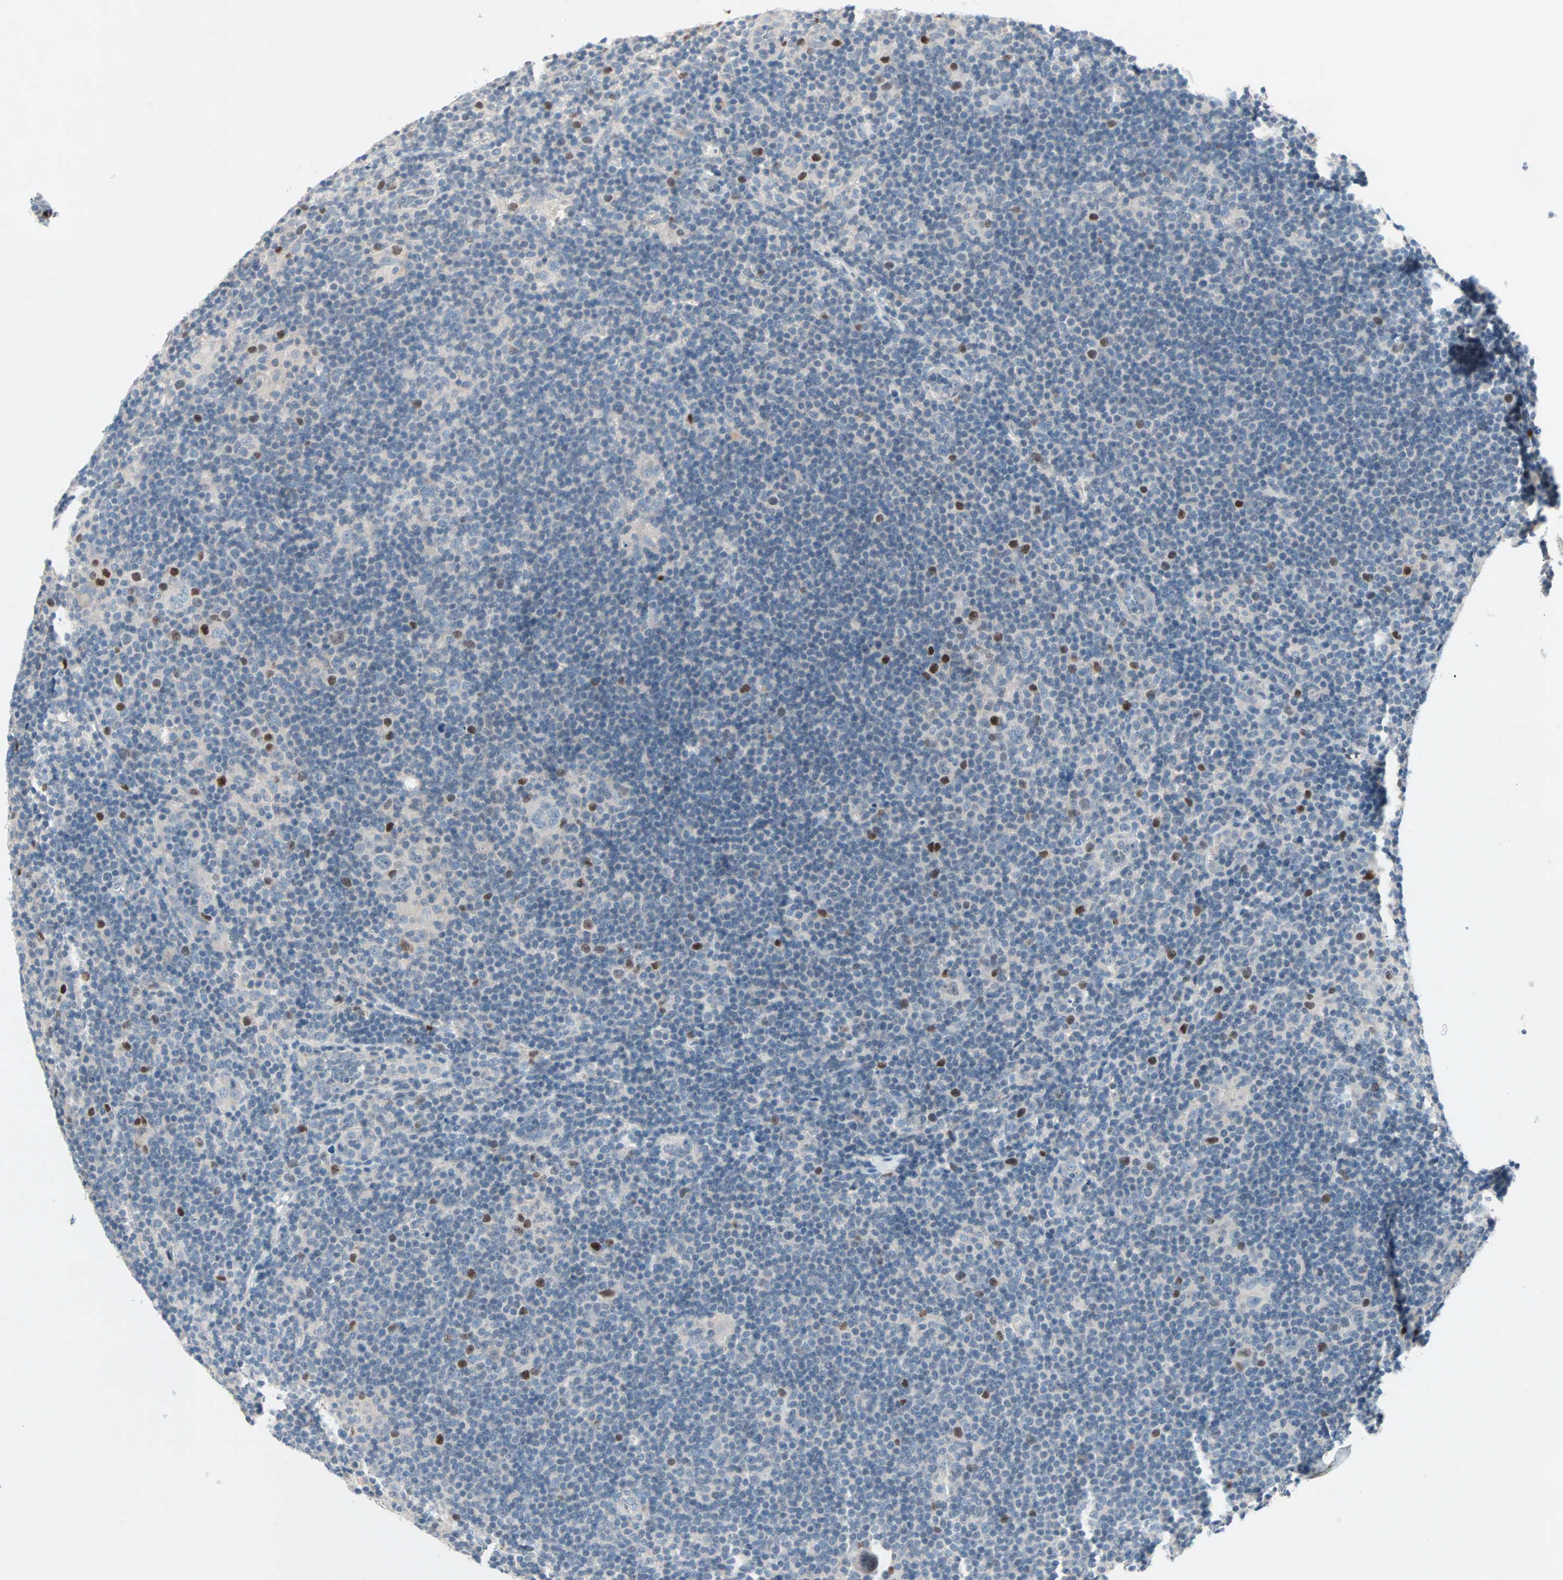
{"staining": {"intensity": "negative", "quantity": "none", "location": "none"}, "tissue": "lymphoma", "cell_type": "Tumor cells", "image_type": "cancer", "snomed": [{"axis": "morphology", "description": "Hodgkin's disease, NOS"}, {"axis": "topography", "description": "Lymph node"}], "caption": "Histopathology image shows no protein positivity in tumor cells of lymphoma tissue.", "gene": "CCNE2", "patient": {"sex": "female", "age": 57}}